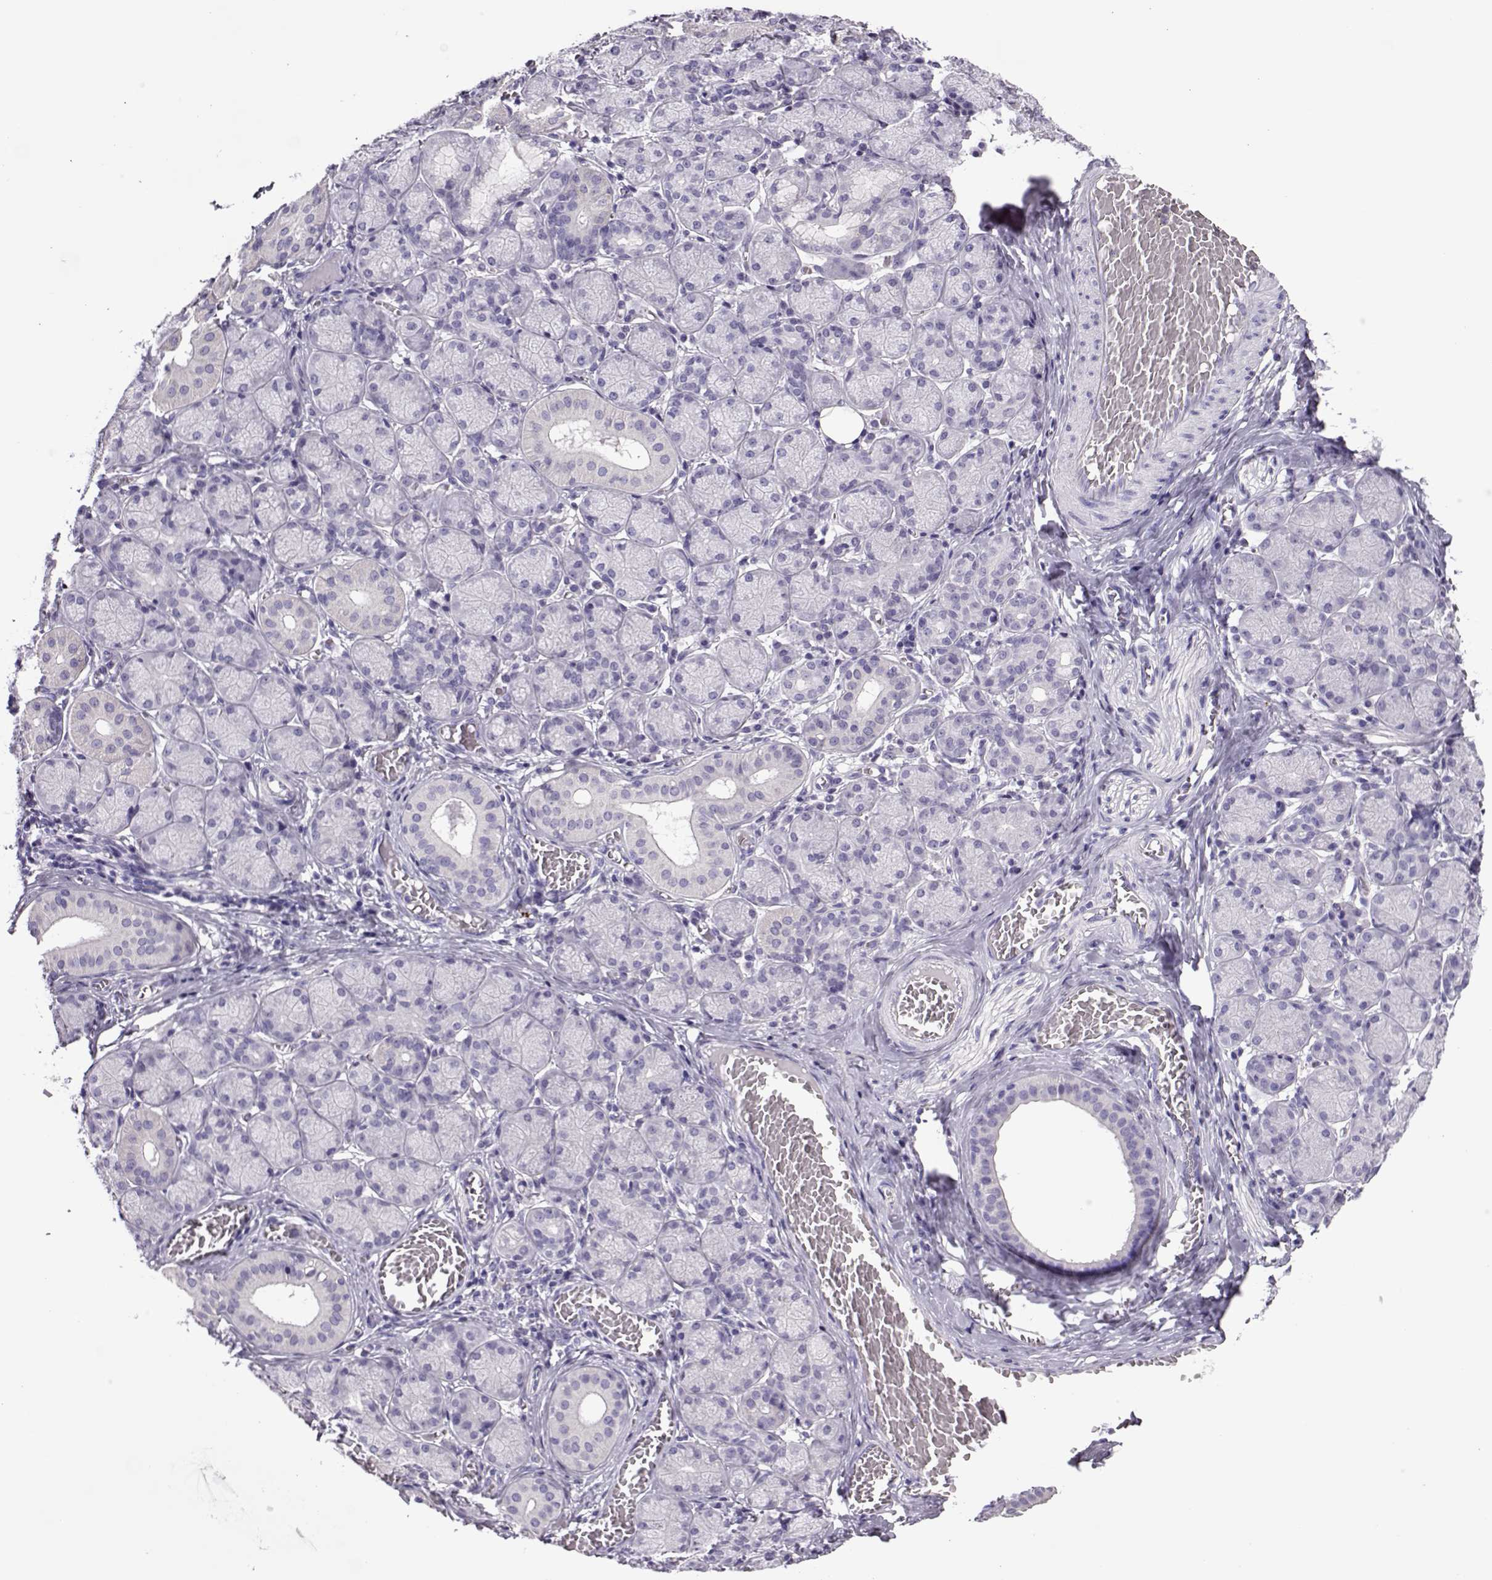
{"staining": {"intensity": "negative", "quantity": "none", "location": "none"}, "tissue": "salivary gland", "cell_type": "Glandular cells", "image_type": "normal", "snomed": [{"axis": "morphology", "description": "Normal tissue, NOS"}, {"axis": "topography", "description": "Salivary gland"}, {"axis": "topography", "description": "Peripheral nerve tissue"}], "caption": "The micrograph shows no significant expression in glandular cells of salivary gland. (DAB immunohistochemistry with hematoxylin counter stain).", "gene": "LINGO1", "patient": {"sex": "female", "age": 24}}